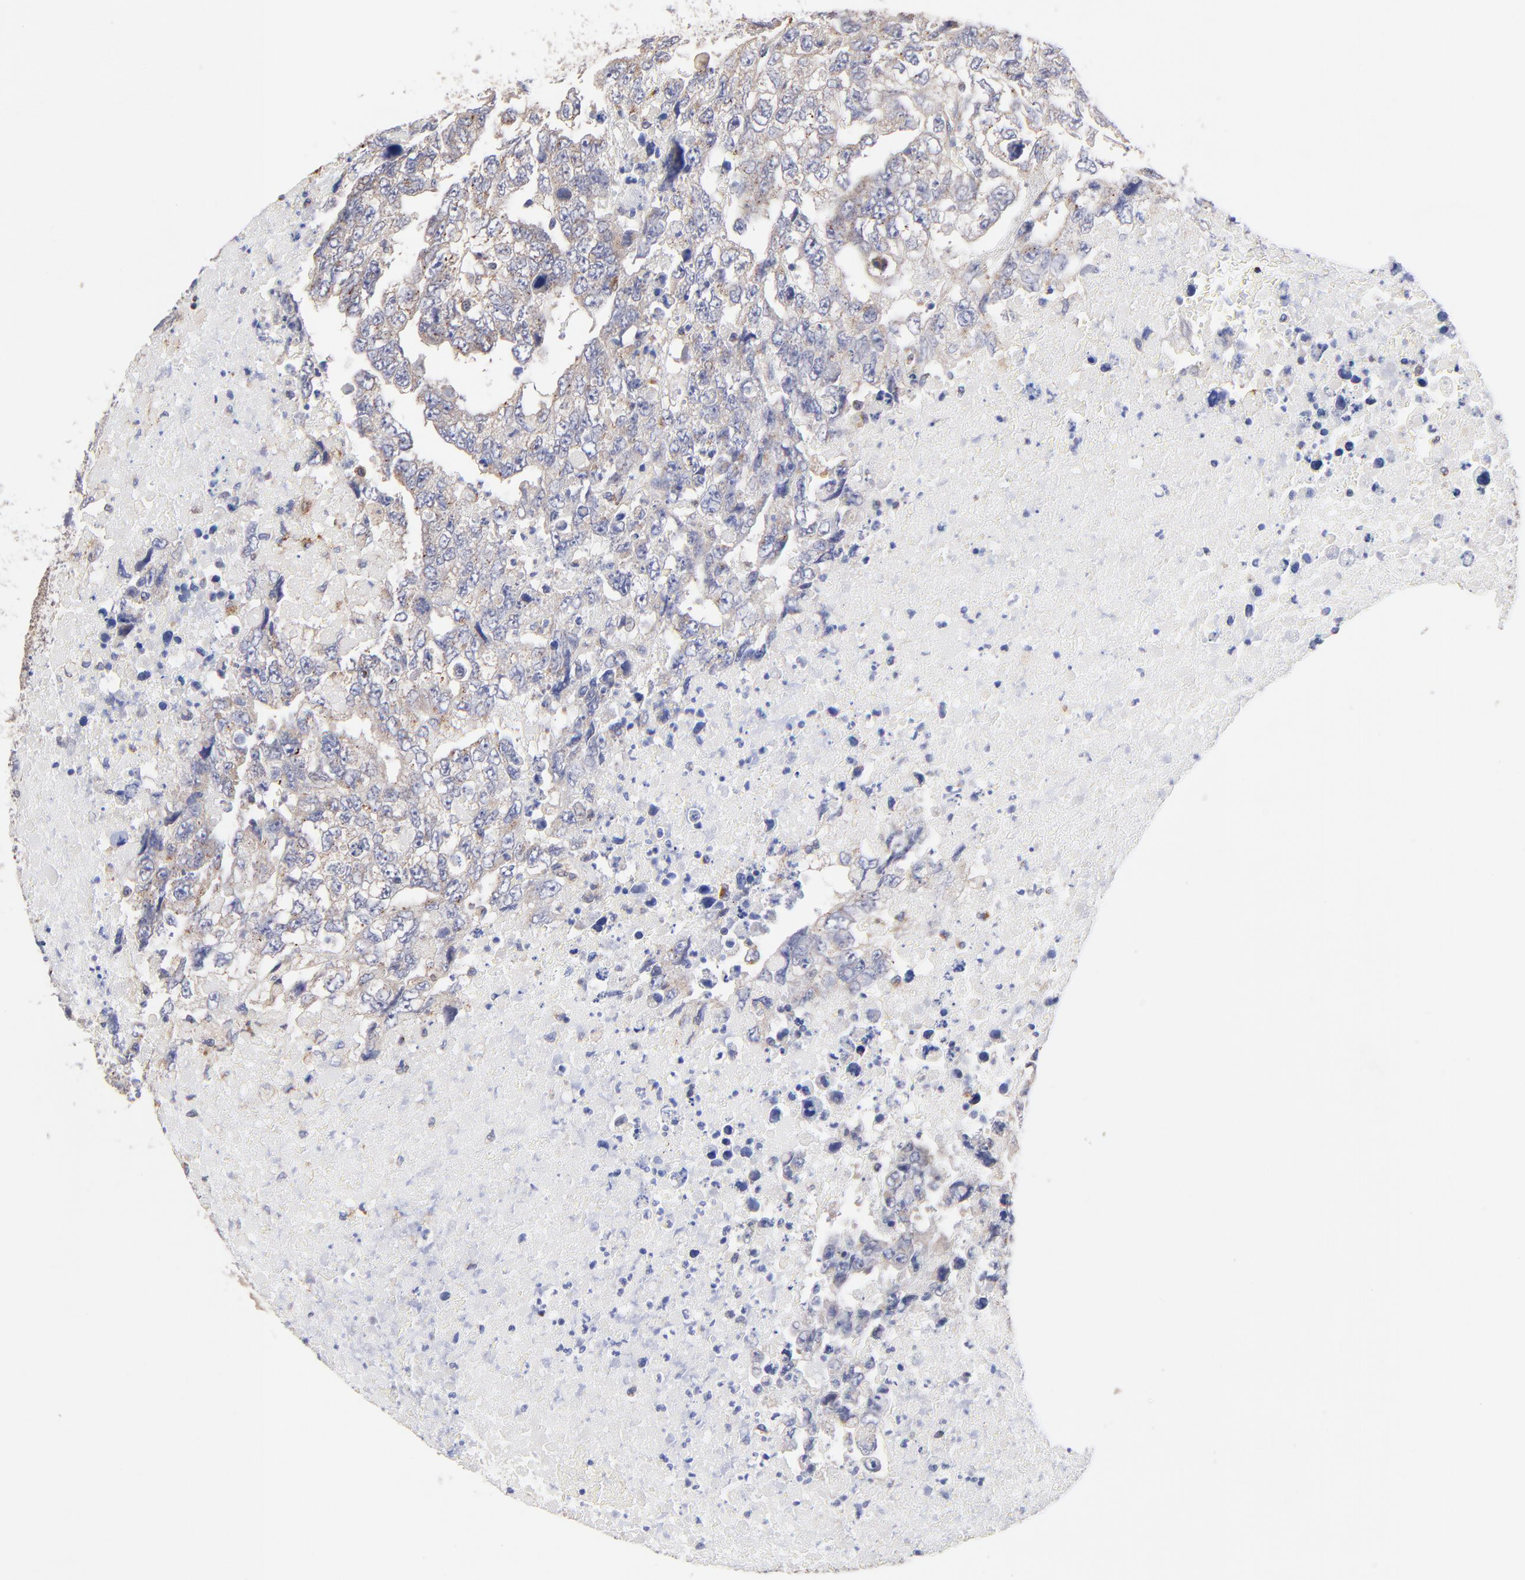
{"staining": {"intensity": "weak", "quantity": "<25%", "location": "cytoplasmic/membranous"}, "tissue": "testis cancer", "cell_type": "Tumor cells", "image_type": "cancer", "snomed": [{"axis": "morphology", "description": "Carcinoma, Embryonal, NOS"}, {"axis": "topography", "description": "Testis"}], "caption": "Testis cancer was stained to show a protein in brown. There is no significant expression in tumor cells. (DAB IHC with hematoxylin counter stain).", "gene": "PDE4B", "patient": {"sex": "male", "age": 36}}